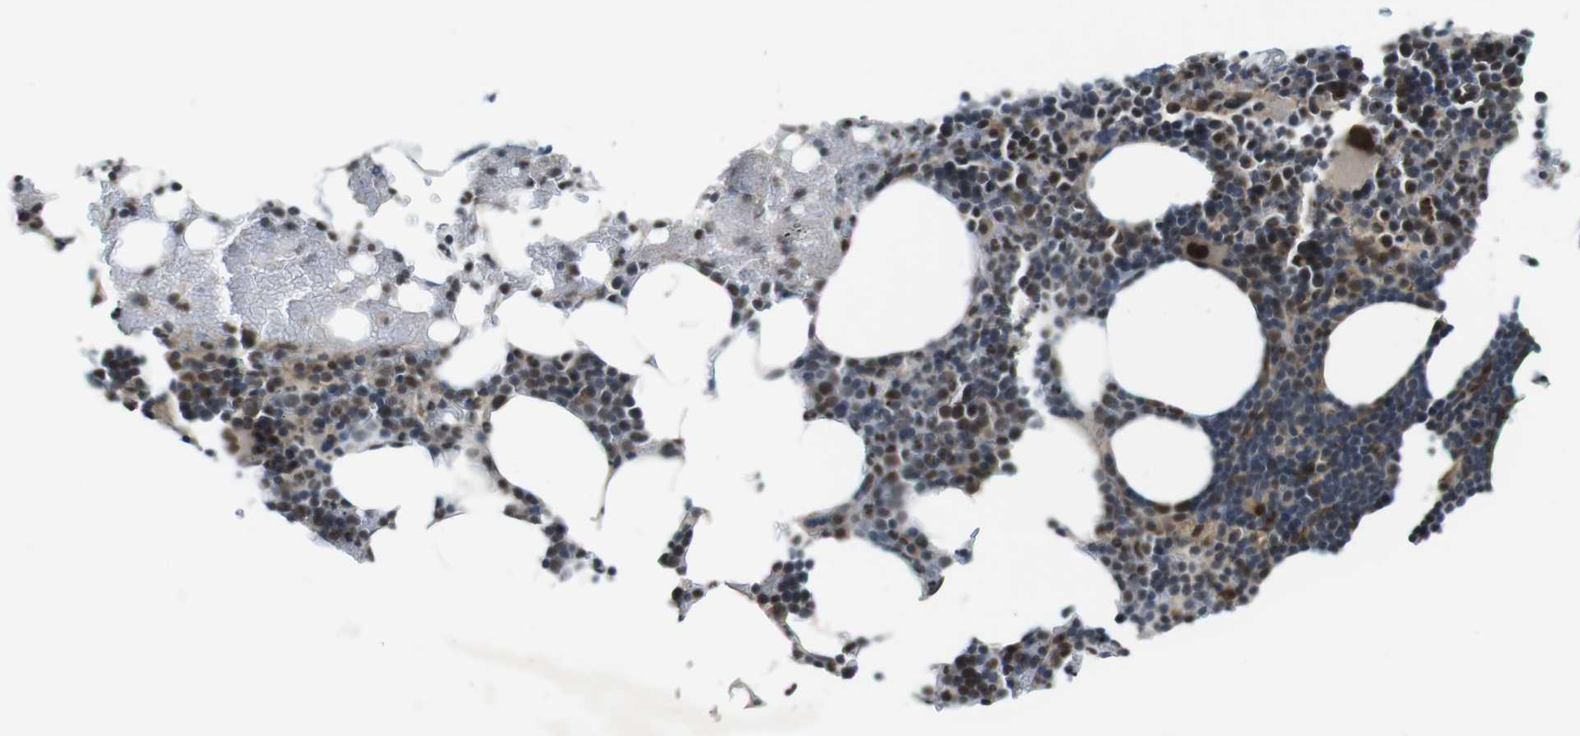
{"staining": {"intensity": "strong", "quantity": "25%-75%", "location": "nuclear"}, "tissue": "bone marrow", "cell_type": "Hematopoietic cells", "image_type": "normal", "snomed": [{"axis": "morphology", "description": "Normal tissue, NOS"}, {"axis": "topography", "description": "Bone marrow"}], "caption": "This histopathology image displays immunohistochemistry staining of normal bone marrow, with high strong nuclear expression in approximately 25%-75% of hematopoietic cells.", "gene": "MAPKAPK5", "patient": {"sex": "female", "age": 66}}